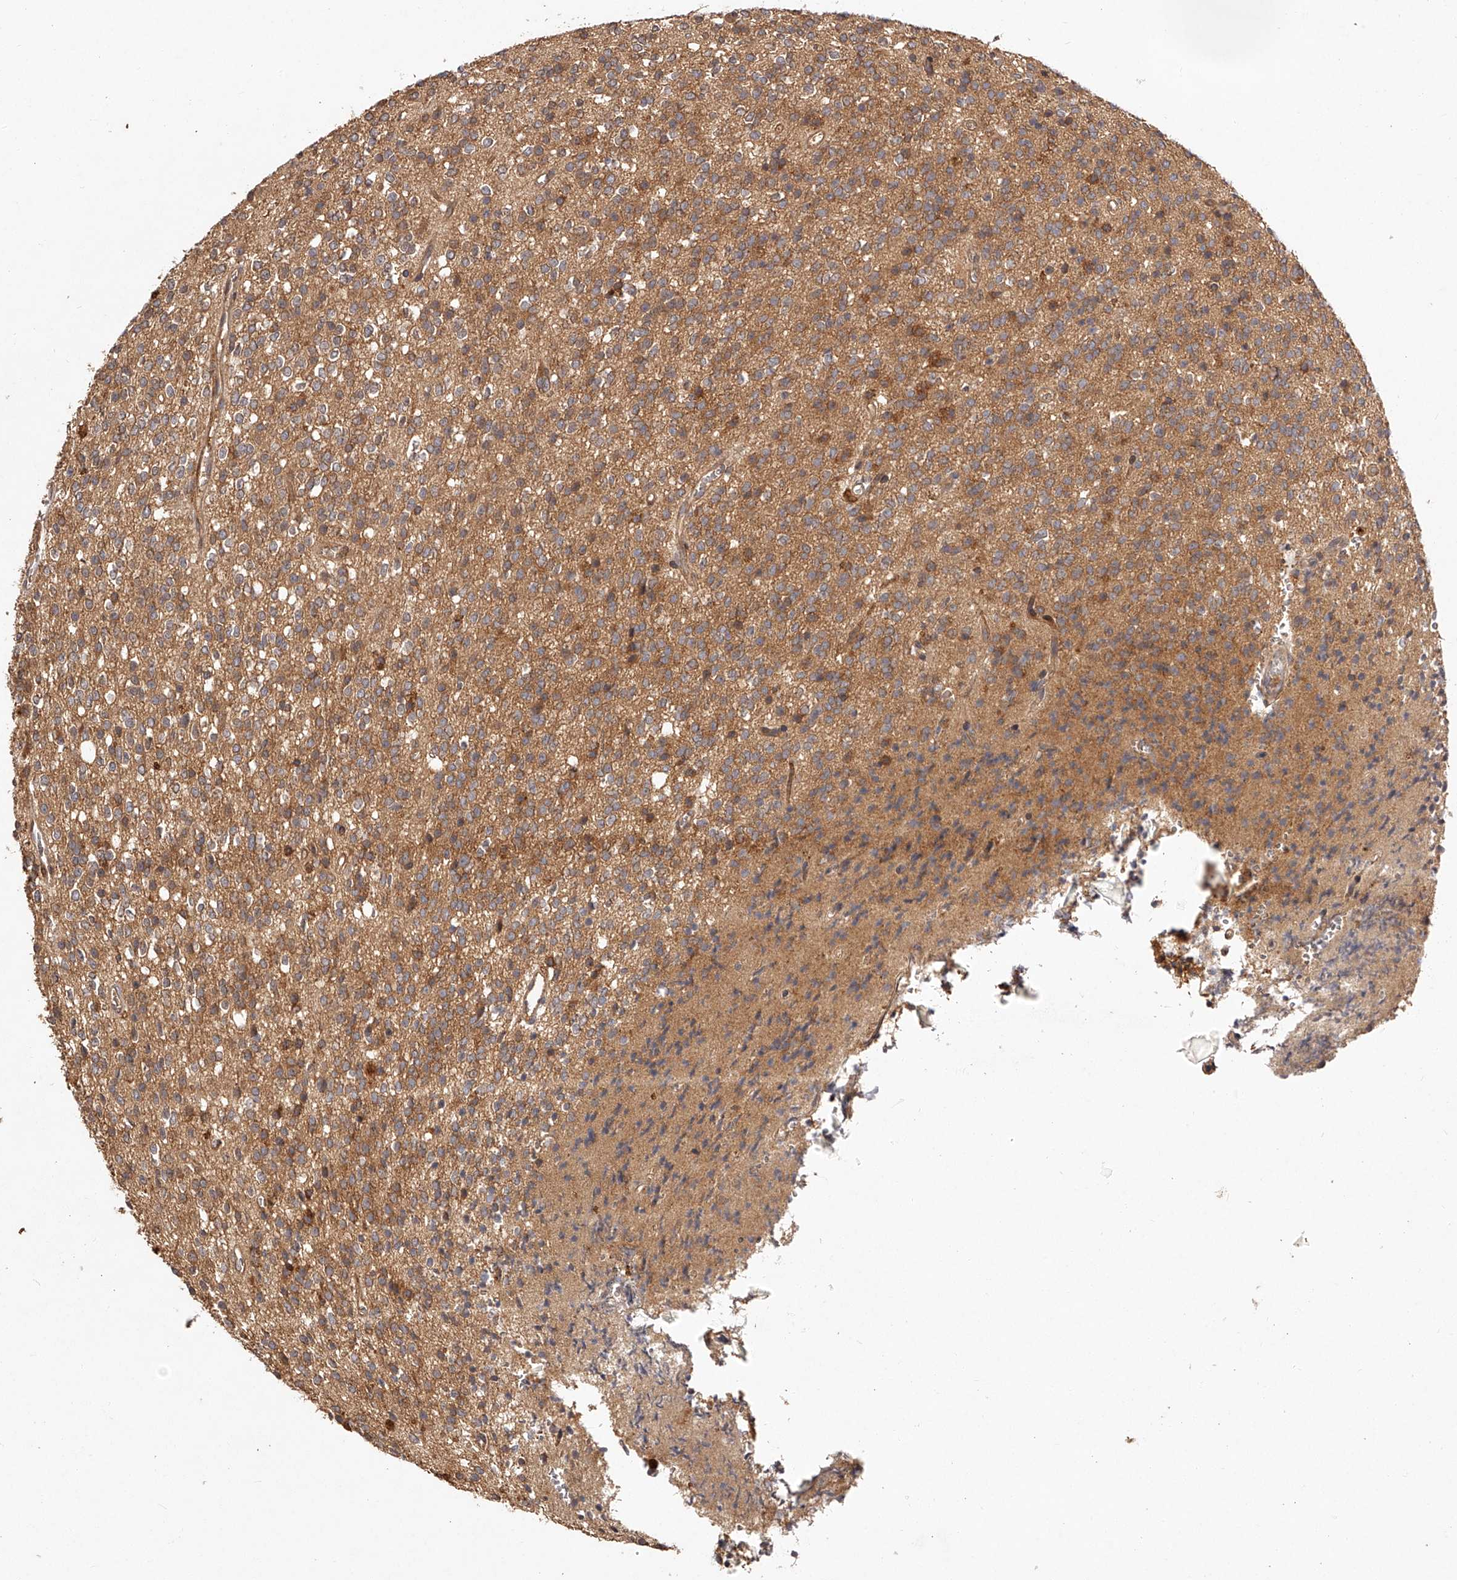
{"staining": {"intensity": "moderate", "quantity": ">75%", "location": "cytoplasmic/membranous"}, "tissue": "glioma", "cell_type": "Tumor cells", "image_type": "cancer", "snomed": [{"axis": "morphology", "description": "Glioma, malignant, High grade"}, {"axis": "topography", "description": "Brain"}], "caption": "Human malignant high-grade glioma stained for a protein (brown) displays moderate cytoplasmic/membranous positive expression in approximately >75% of tumor cells.", "gene": "CRYZL1", "patient": {"sex": "male", "age": 34}}